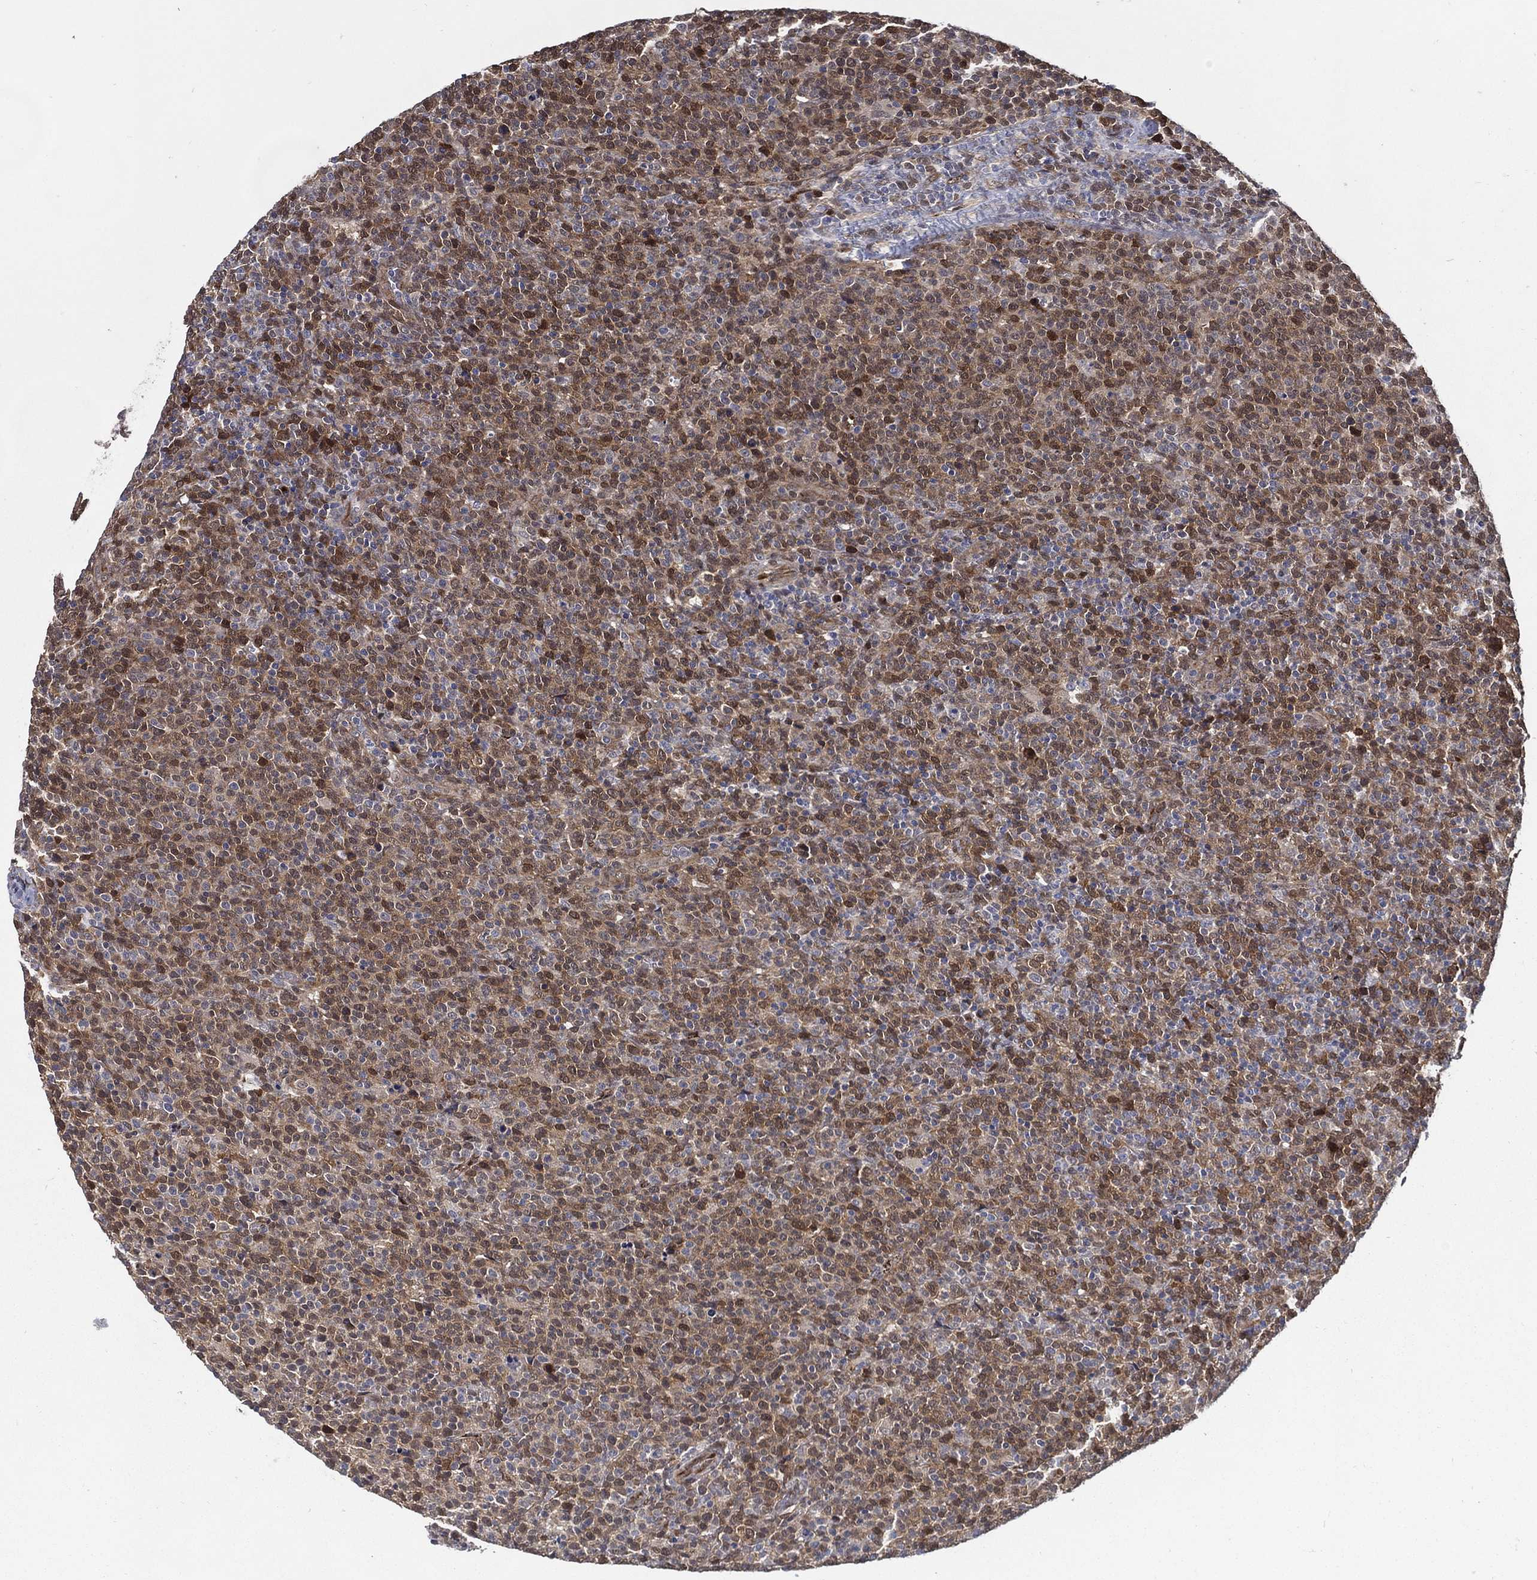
{"staining": {"intensity": "moderate", "quantity": "25%-75%", "location": "cytoplasmic/membranous"}, "tissue": "lymphoma", "cell_type": "Tumor cells", "image_type": "cancer", "snomed": [{"axis": "morphology", "description": "Malignant lymphoma, non-Hodgkin's type, High grade"}, {"axis": "topography", "description": "Lymph node"}], "caption": "Moderate cytoplasmic/membranous staining for a protein is seen in approximately 25%-75% of tumor cells of lymphoma using immunohistochemistry.", "gene": "ARHGAP11A", "patient": {"sex": "male", "age": 61}}